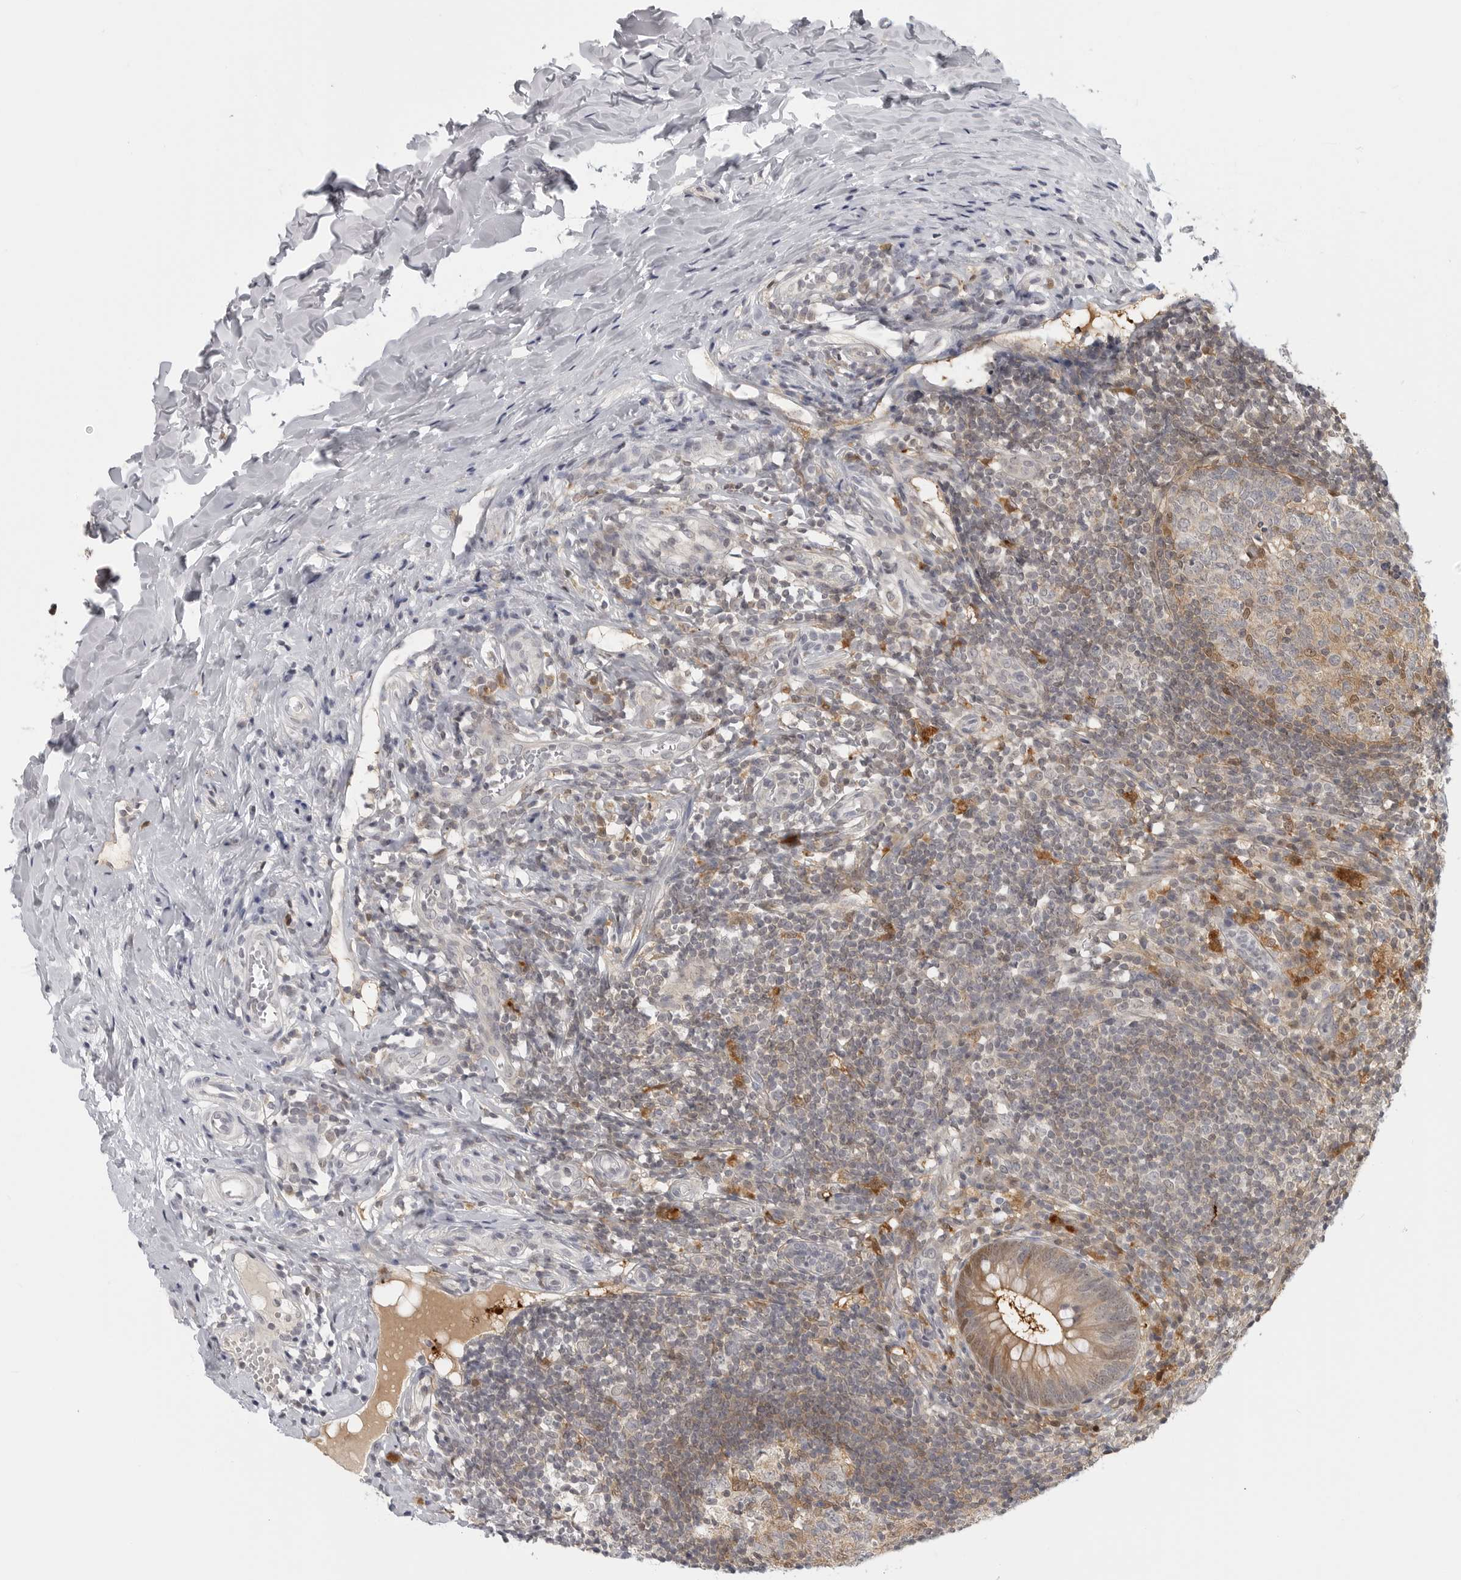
{"staining": {"intensity": "moderate", "quantity": ">75%", "location": "cytoplasmic/membranous"}, "tissue": "appendix", "cell_type": "Glandular cells", "image_type": "normal", "snomed": [{"axis": "morphology", "description": "Normal tissue, NOS"}, {"axis": "topography", "description": "Appendix"}], "caption": "Immunohistochemical staining of benign appendix demonstrates moderate cytoplasmic/membranous protein expression in approximately >75% of glandular cells. (DAB (3,3'-diaminobenzidine) = brown stain, brightfield microscopy at high magnification).", "gene": "CTIF", "patient": {"sex": "female", "age": 20}}